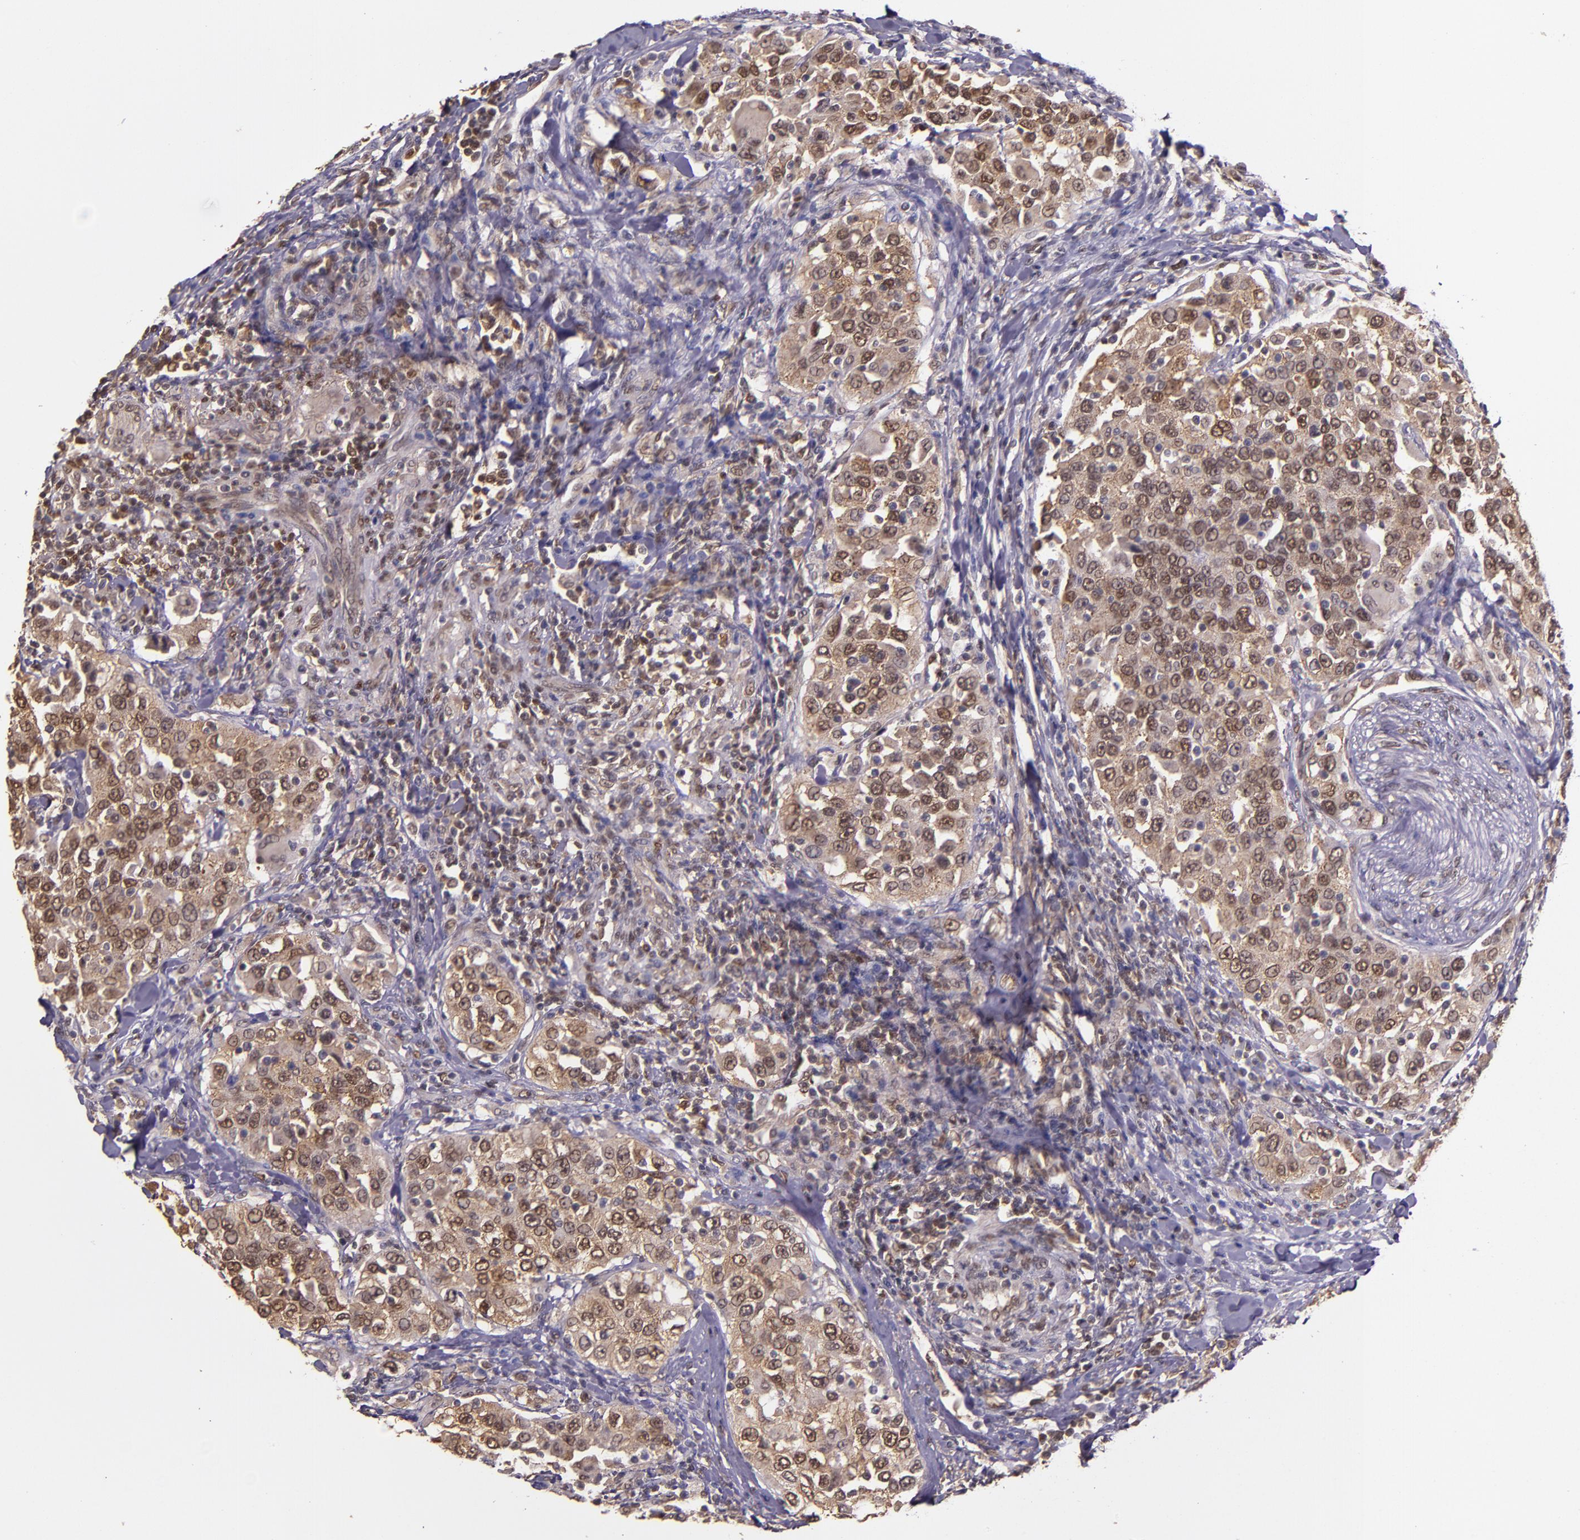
{"staining": {"intensity": "moderate", "quantity": ">75%", "location": "cytoplasmic/membranous,nuclear"}, "tissue": "urothelial cancer", "cell_type": "Tumor cells", "image_type": "cancer", "snomed": [{"axis": "morphology", "description": "Urothelial carcinoma, High grade"}, {"axis": "topography", "description": "Urinary bladder"}], "caption": "DAB (3,3'-diaminobenzidine) immunohistochemical staining of urothelial cancer shows moderate cytoplasmic/membranous and nuclear protein positivity in approximately >75% of tumor cells.", "gene": "STAT6", "patient": {"sex": "female", "age": 80}}